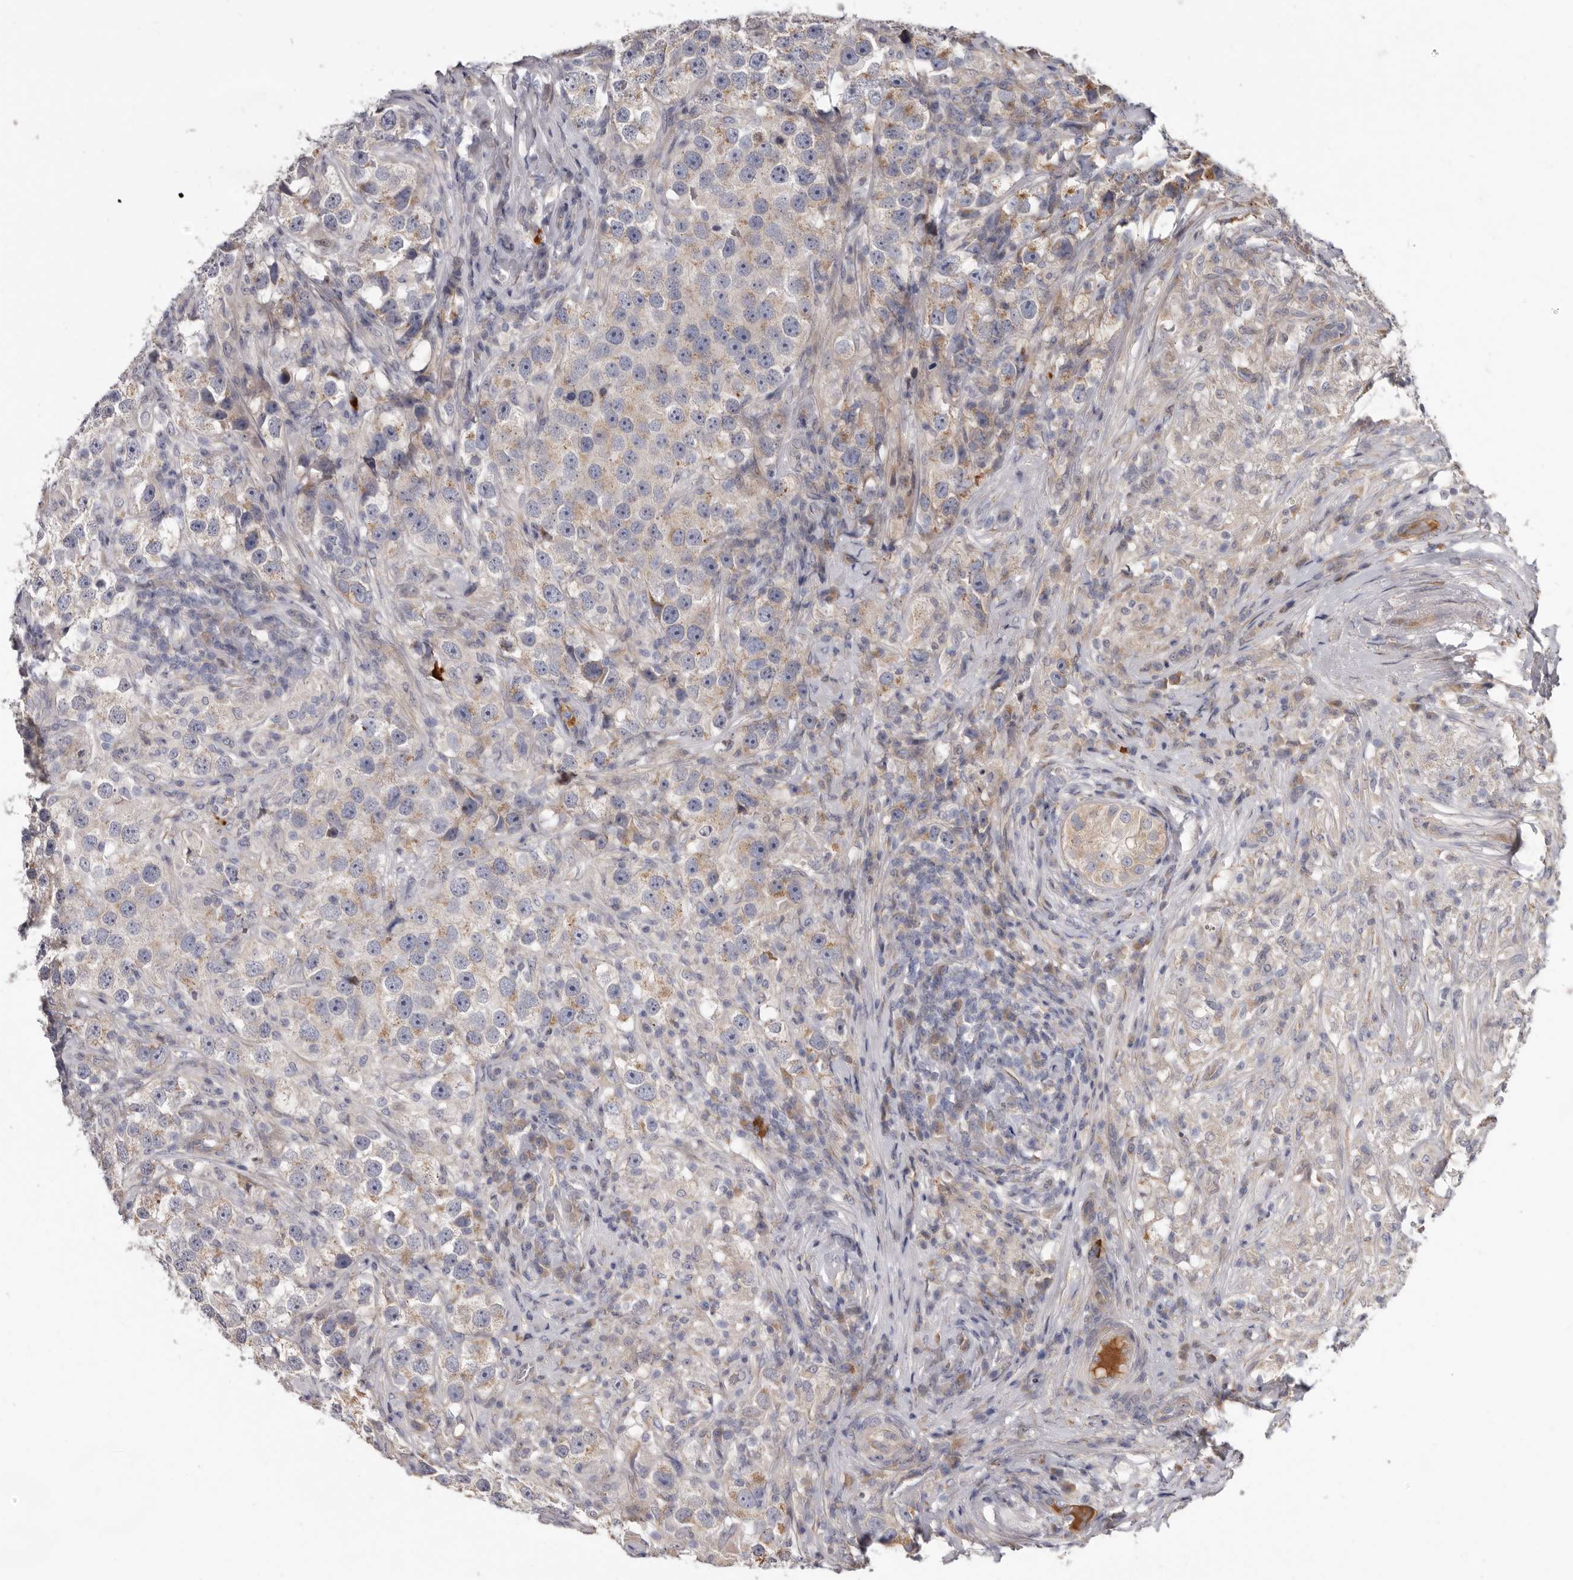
{"staining": {"intensity": "weak", "quantity": "<25%", "location": "cytoplasmic/membranous"}, "tissue": "testis cancer", "cell_type": "Tumor cells", "image_type": "cancer", "snomed": [{"axis": "morphology", "description": "Seminoma, NOS"}, {"axis": "topography", "description": "Testis"}], "caption": "Testis cancer (seminoma) was stained to show a protein in brown. There is no significant positivity in tumor cells. (DAB (3,3'-diaminobenzidine) immunohistochemistry, high magnification).", "gene": "ASIC5", "patient": {"sex": "male", "age": 49}}